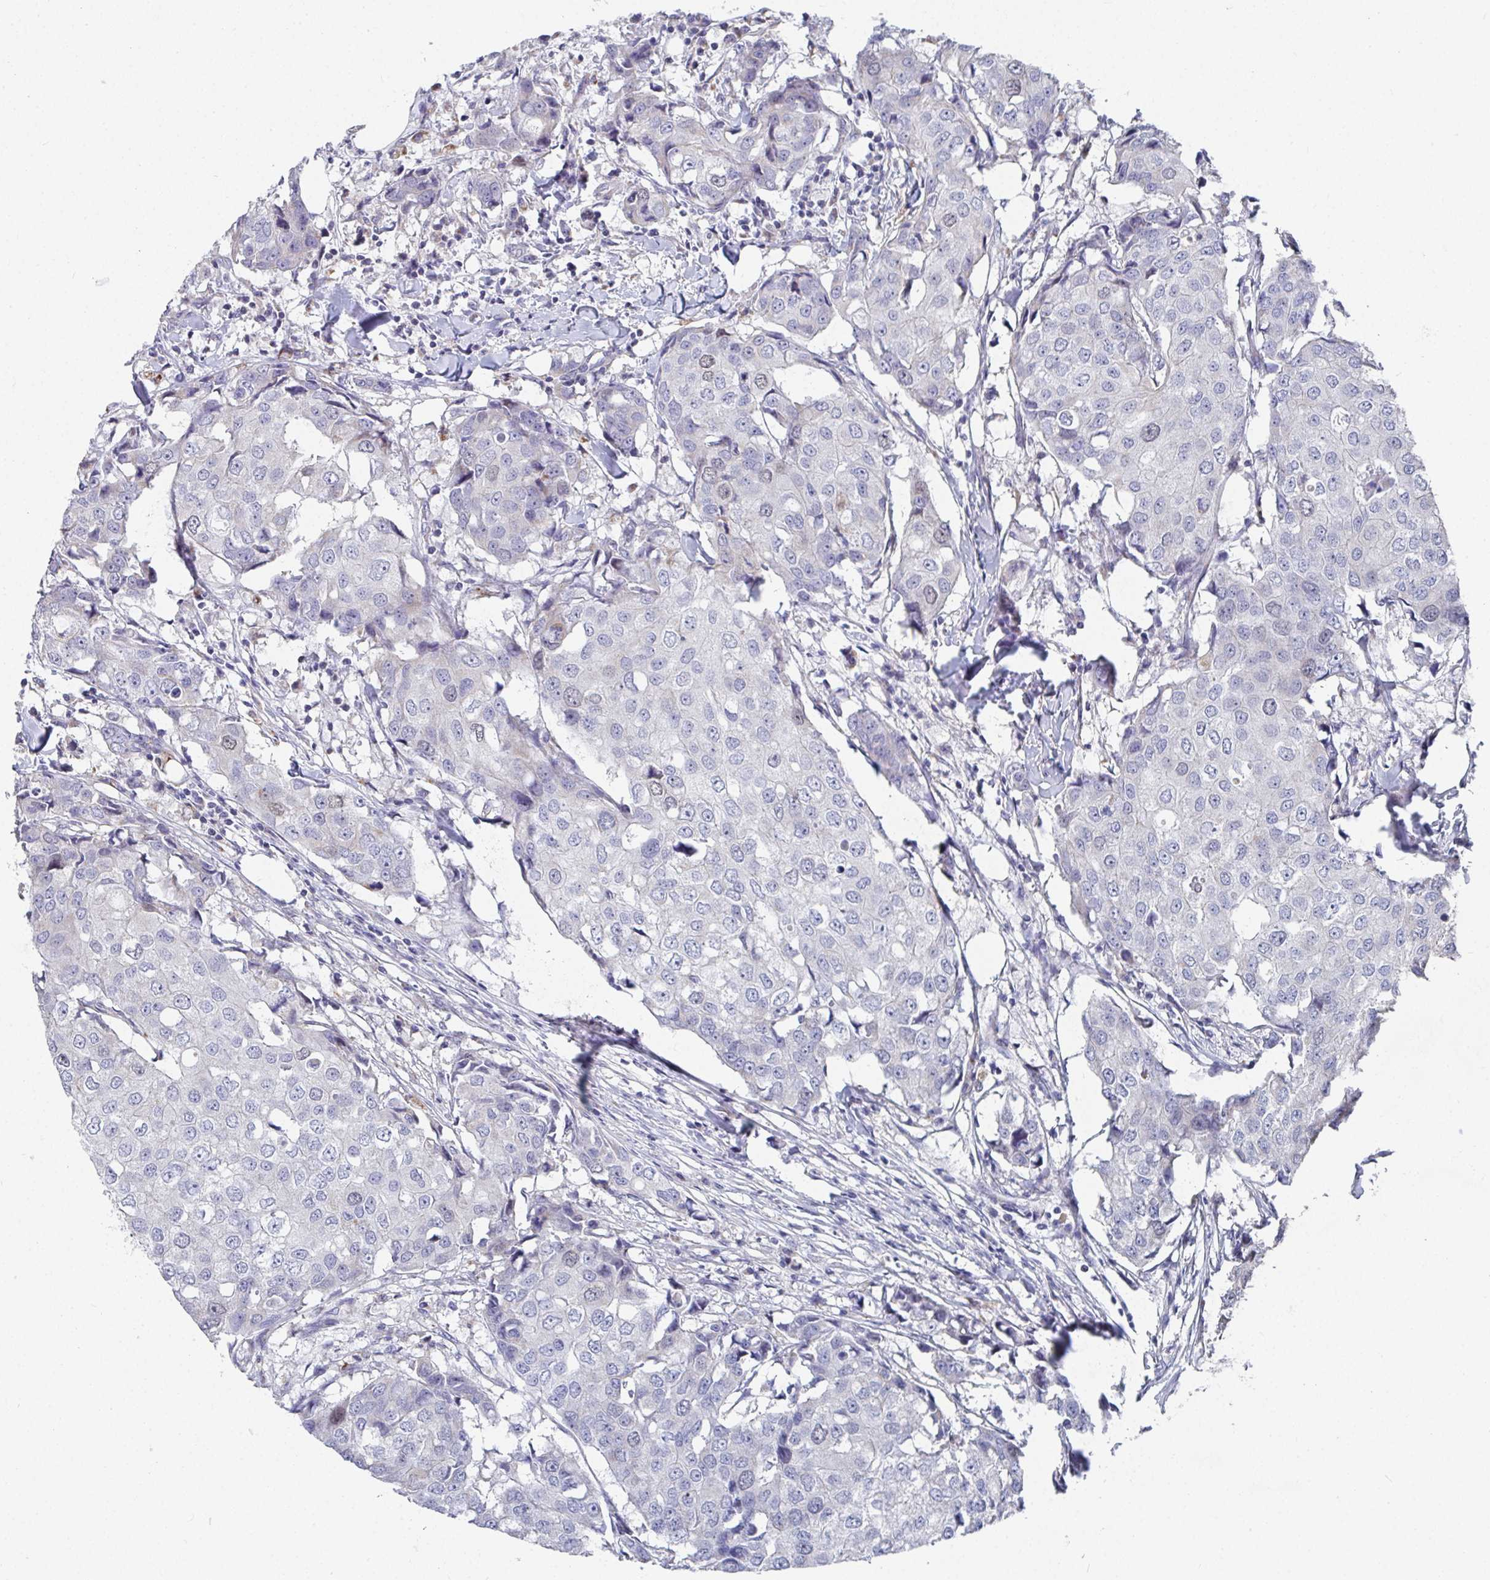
{"staining": {"intensity": "negative", "quantity": "none", "location": "none"}, "tissue": "breast cancer", "cell_type": "Tumor cells", "image_type": "cancer", "snomed": [{"axis": "morphology", "description": "Duct carcinoma"}, {"axis": "topography", "description": "Breast"}], "caption": "IHC photomicrograph of neoplastic tissue: human breast infiltrating ductal carcinoma stained with DAB (3,3'-diaminobenzidine) shows no significant protein staining in tumor cells.", "gene": "ATP5F1C", "patient": {"sex": "female", "age": 27}}